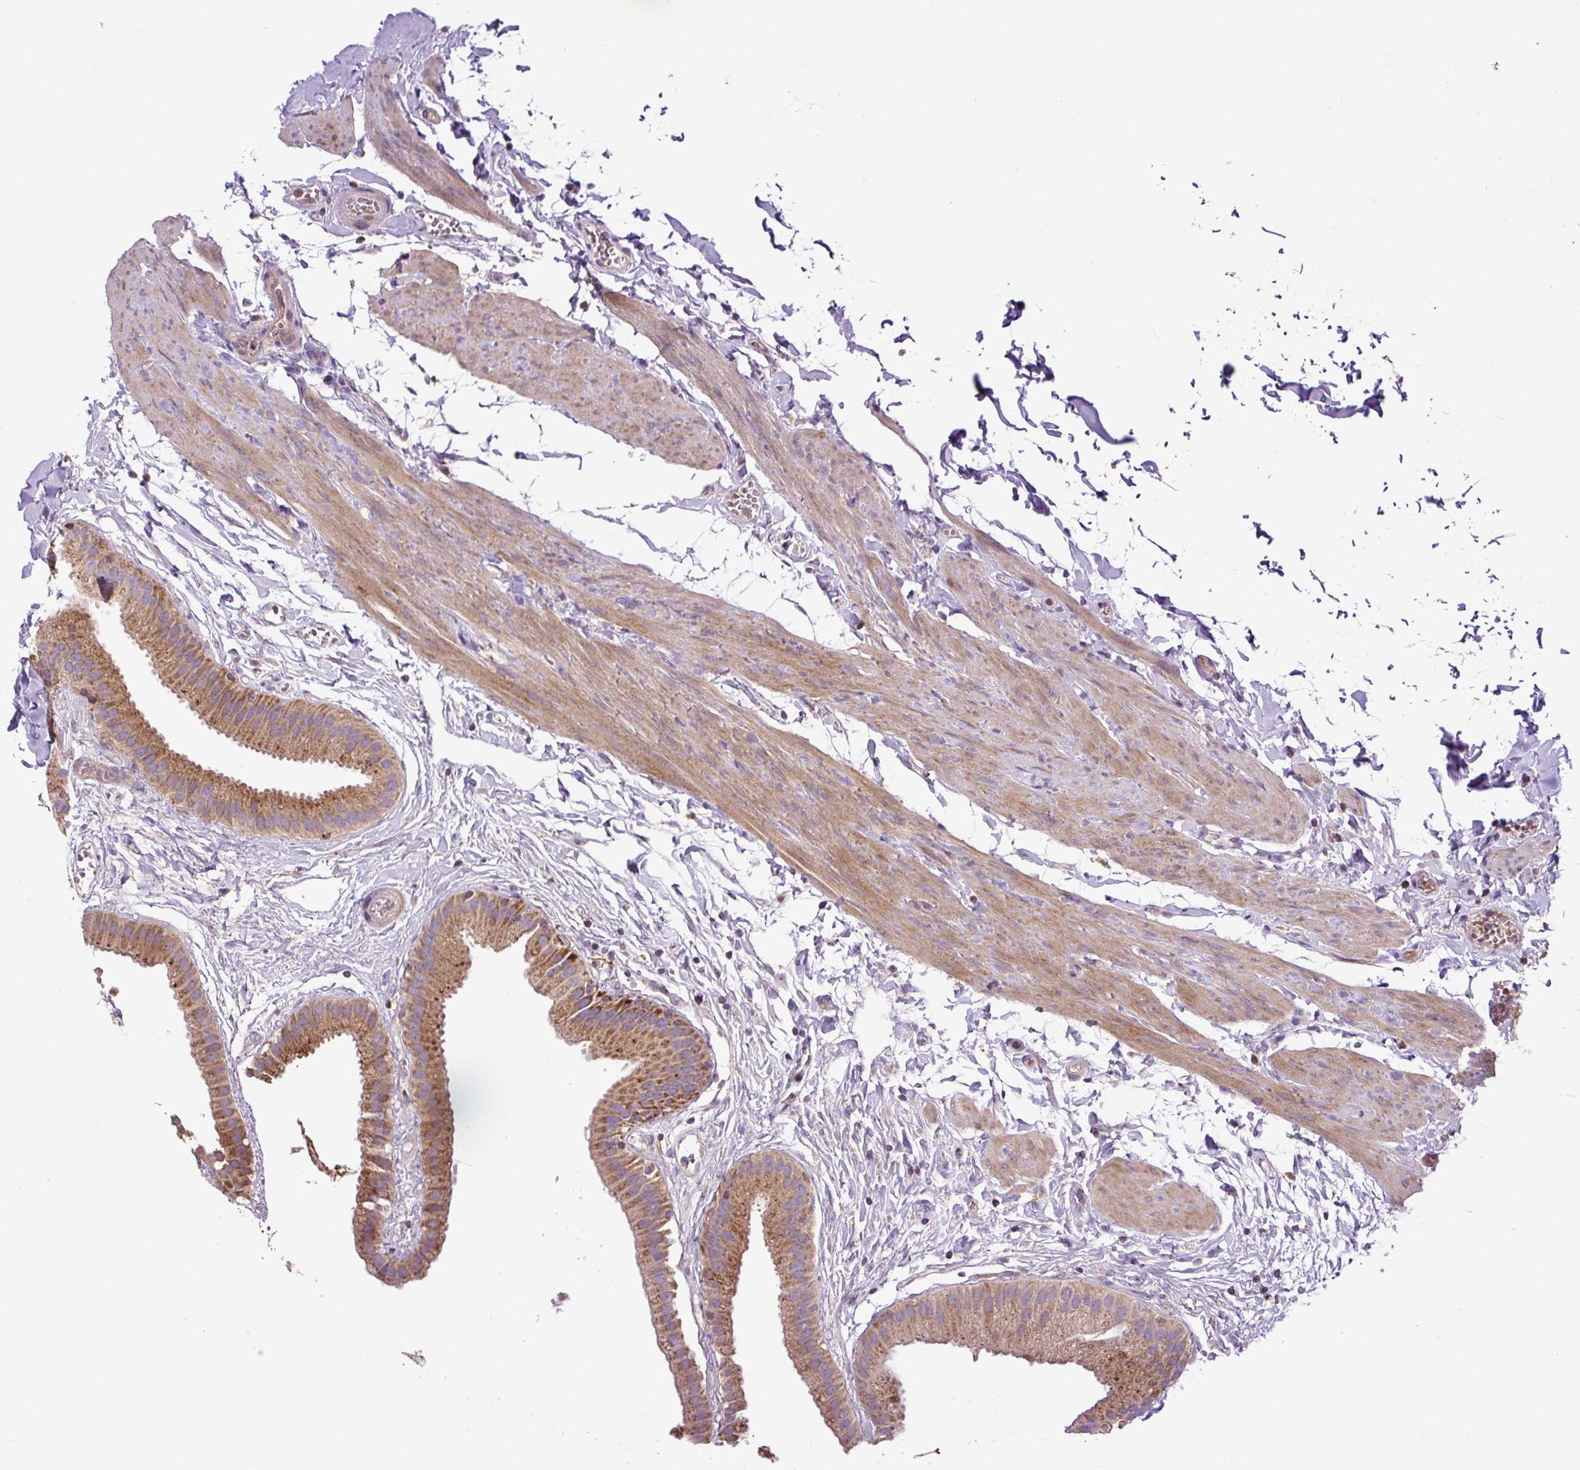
{"staining": {"intensity": "moderate", "quantity": ">75%", "location": "cytoplasmic/membranous"}, "tissue": "gallbladder", "cell_type": "Glandular cells", "image_type": "normal", "snomed": [{"axis": "morphology", "description": "Normal tissue, NOS"}, {"axis": "topography", "description": "Gallbladder"}], "caption": "DAB immunohistochemical staining of benign human gallbladder demonstrates moderate cytoplasmic/membranous protein expression in about >75% of glandular cells.", "gene": "ZNF547", "patient": {"sex": "female", "age": 63}}